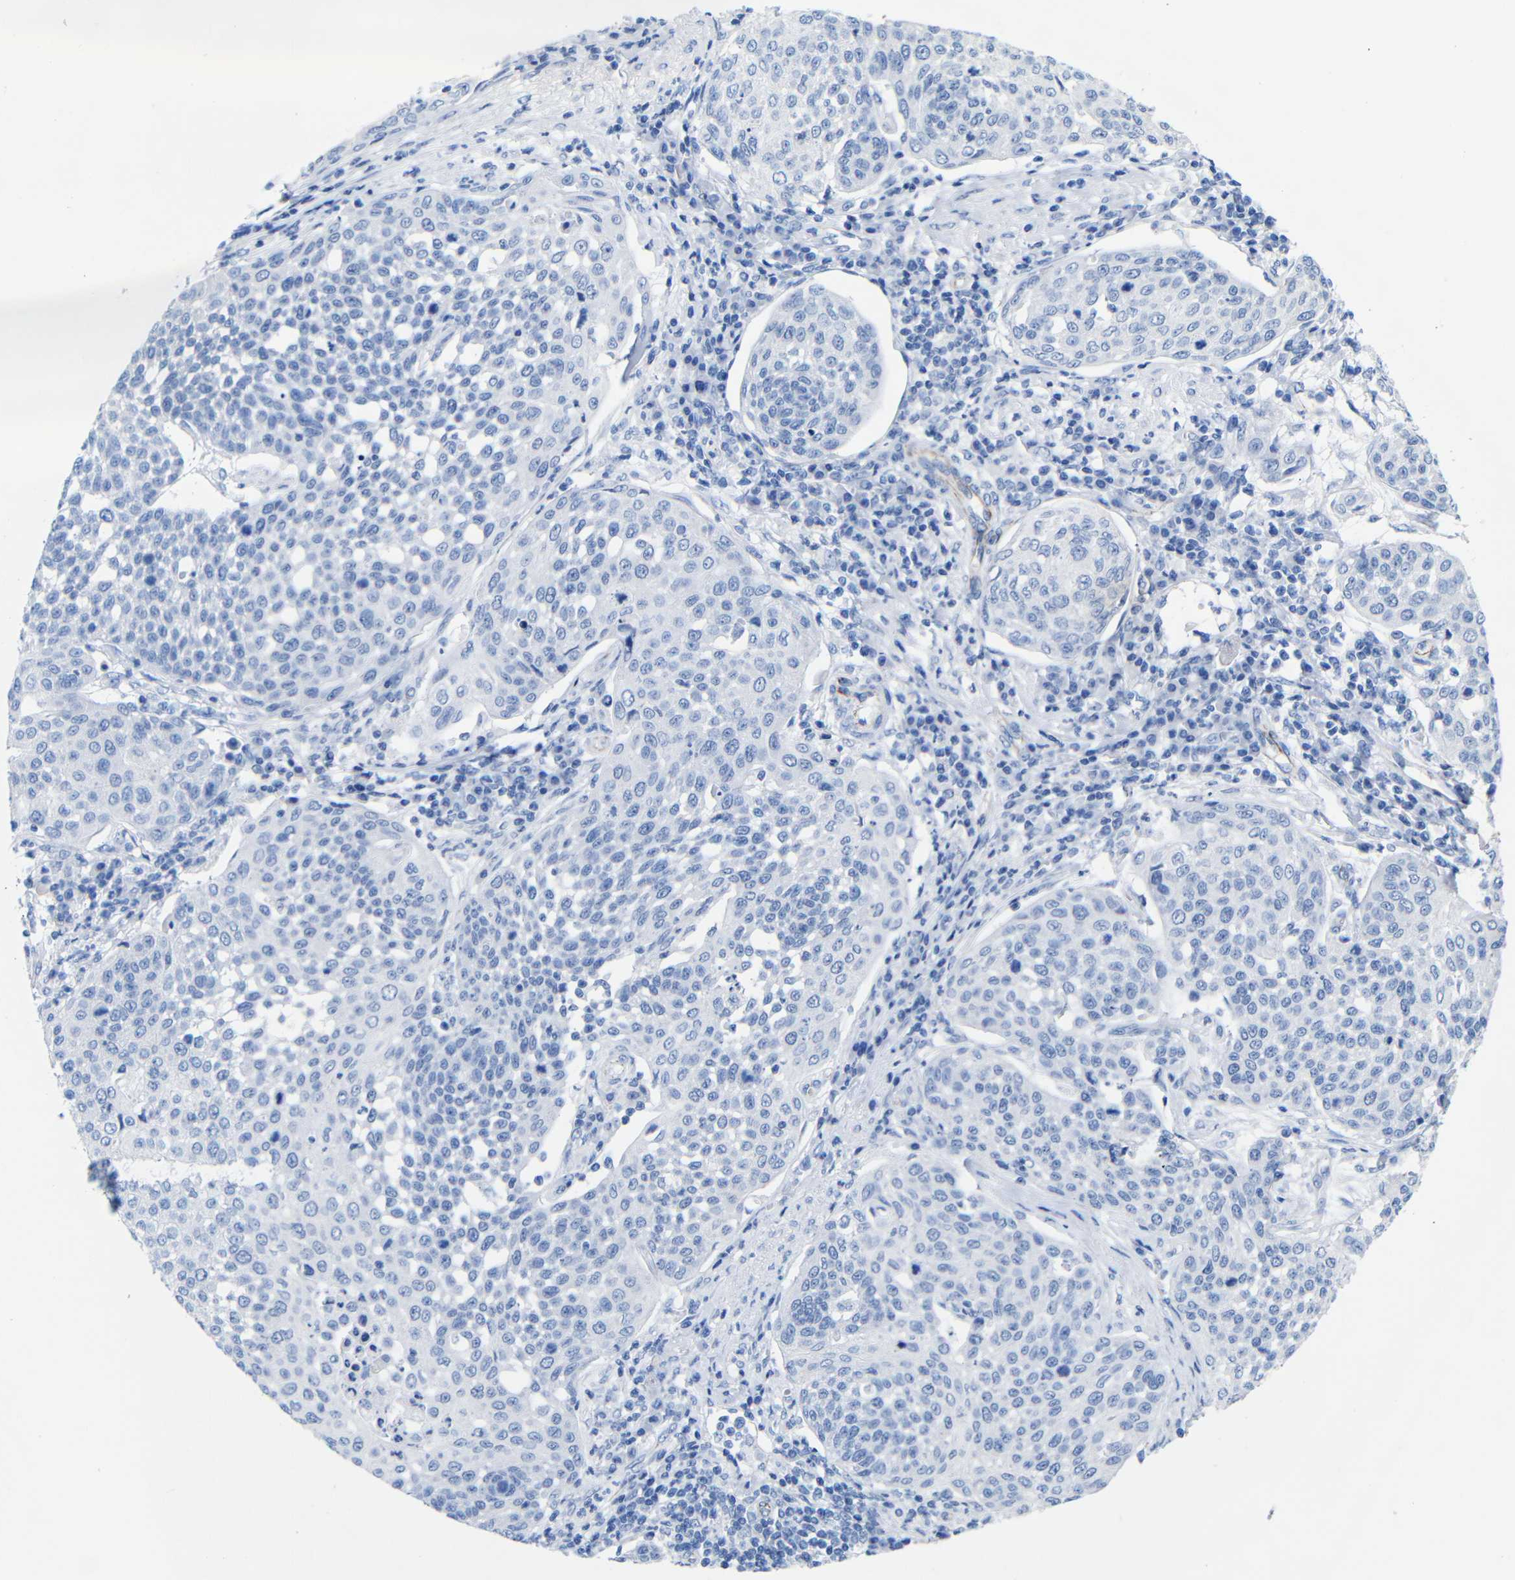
{"staining": {"intensity": "negative", "quantity": "none", "location": "none"}, "tissue": "cervical cancer", "cell_type": "Tumor cells", "image_type": "cancer", "snomed": [{"axis": "morphology", "description": "Squamous cell carcinoma, NOS"}, {"axis": "topography", "description": "Cervix"}], "caption": "Tumor cells are negative for protein expression in human cervical cancer. The staining is performed using DAB brown chromogen with nuclei counter-stained in using hematoxylin.", "gene": "CGNL1", "patient": {"sex": "female", "age": 34}}